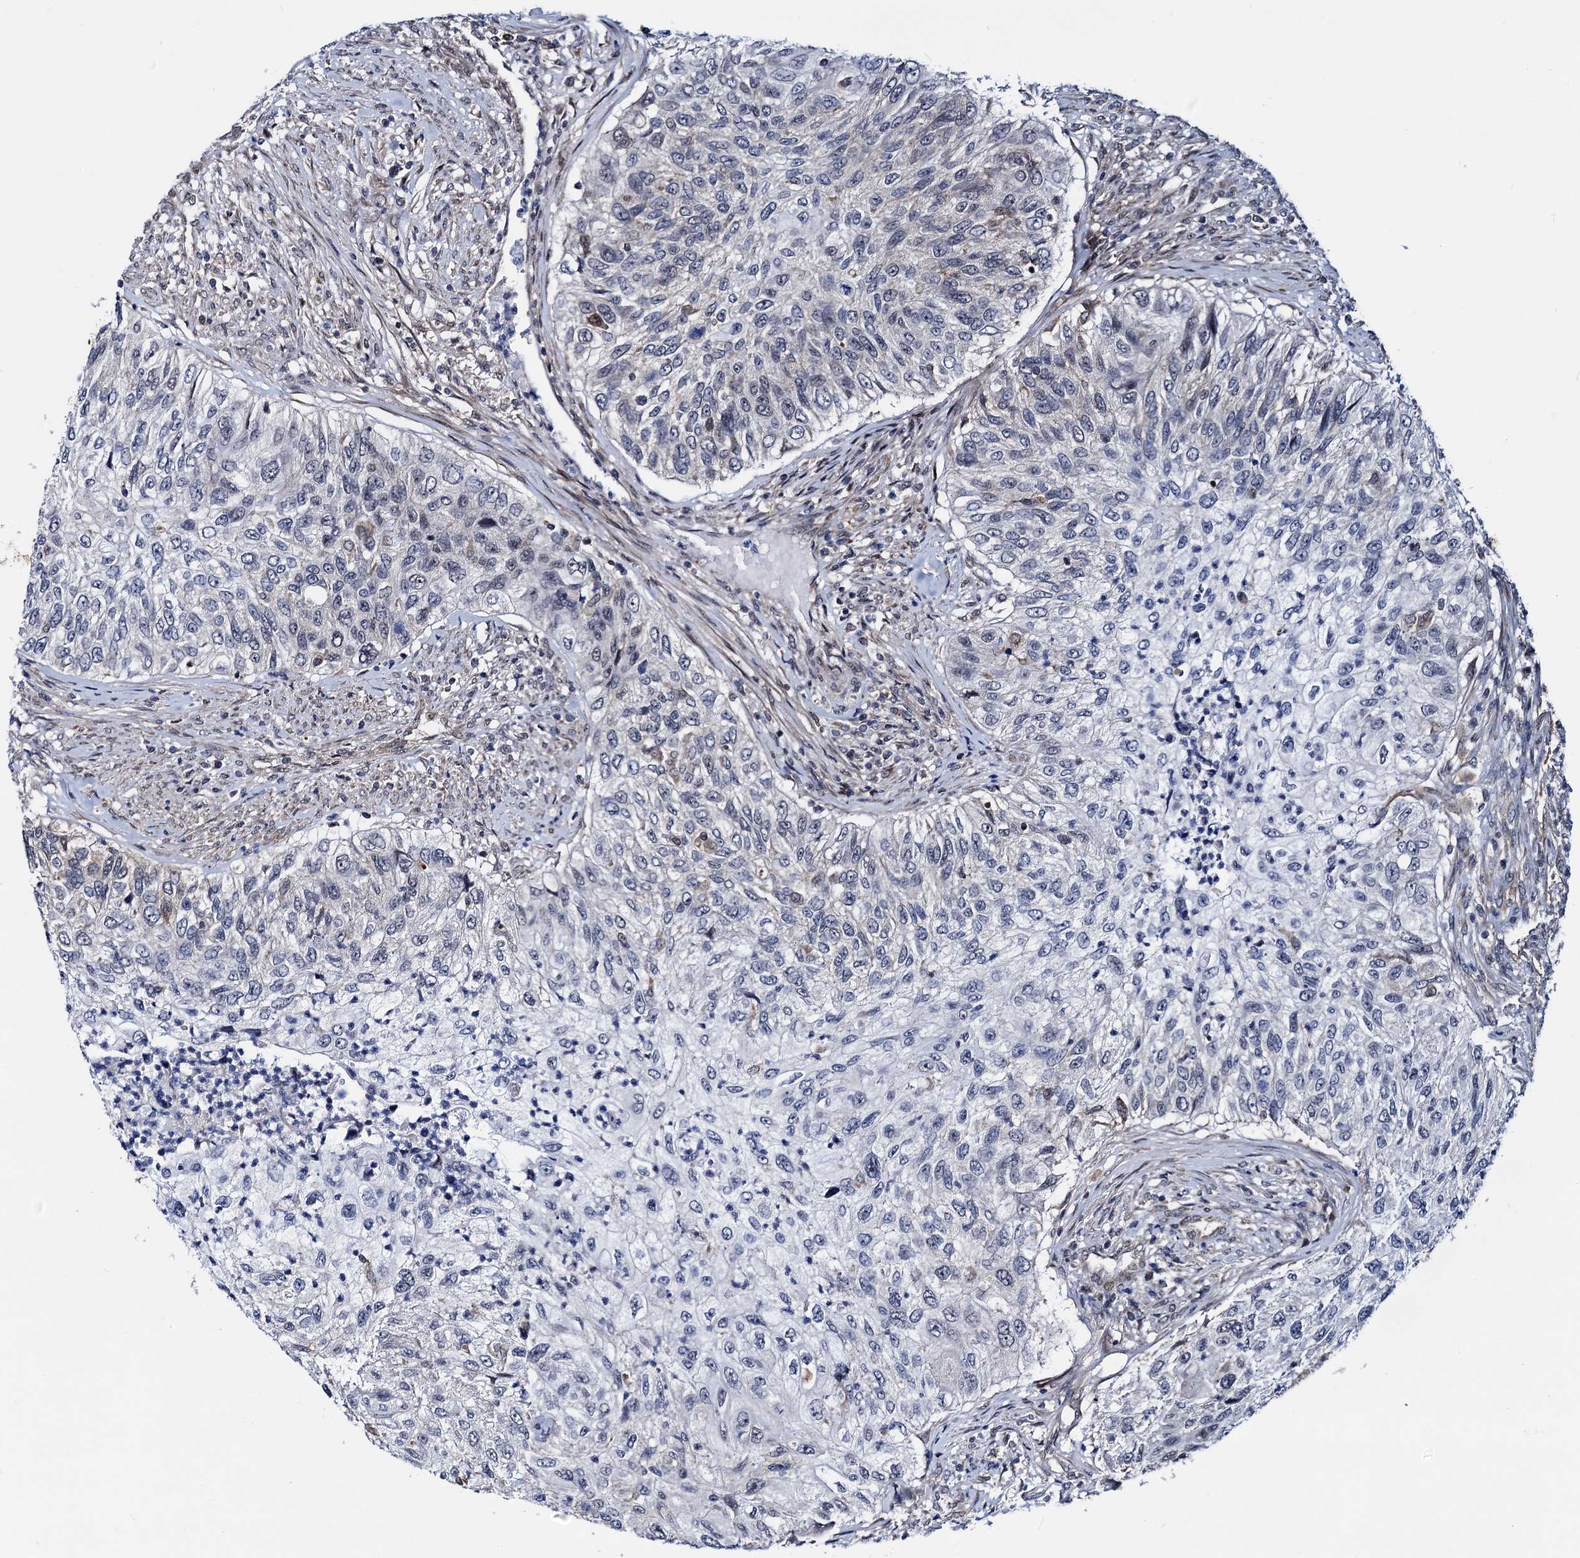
{"staining": {"intensity": "negative", "quantity": "none", "location": "none"}, "tissue": "urothelial cancer", "cell_type": "Tumor cells", "image_type": "cancer", "snomed": [{"axis": "morphology", "description": "Urothelial carcinoma, High grade"}, {"axis": "topography", "description": "Urinary bladder"}], "caption": "There is no significant positivity in tumor cells of urothelial cancer.", "gene": "COA4", "patient": {"sex": "female", "age": 60}}